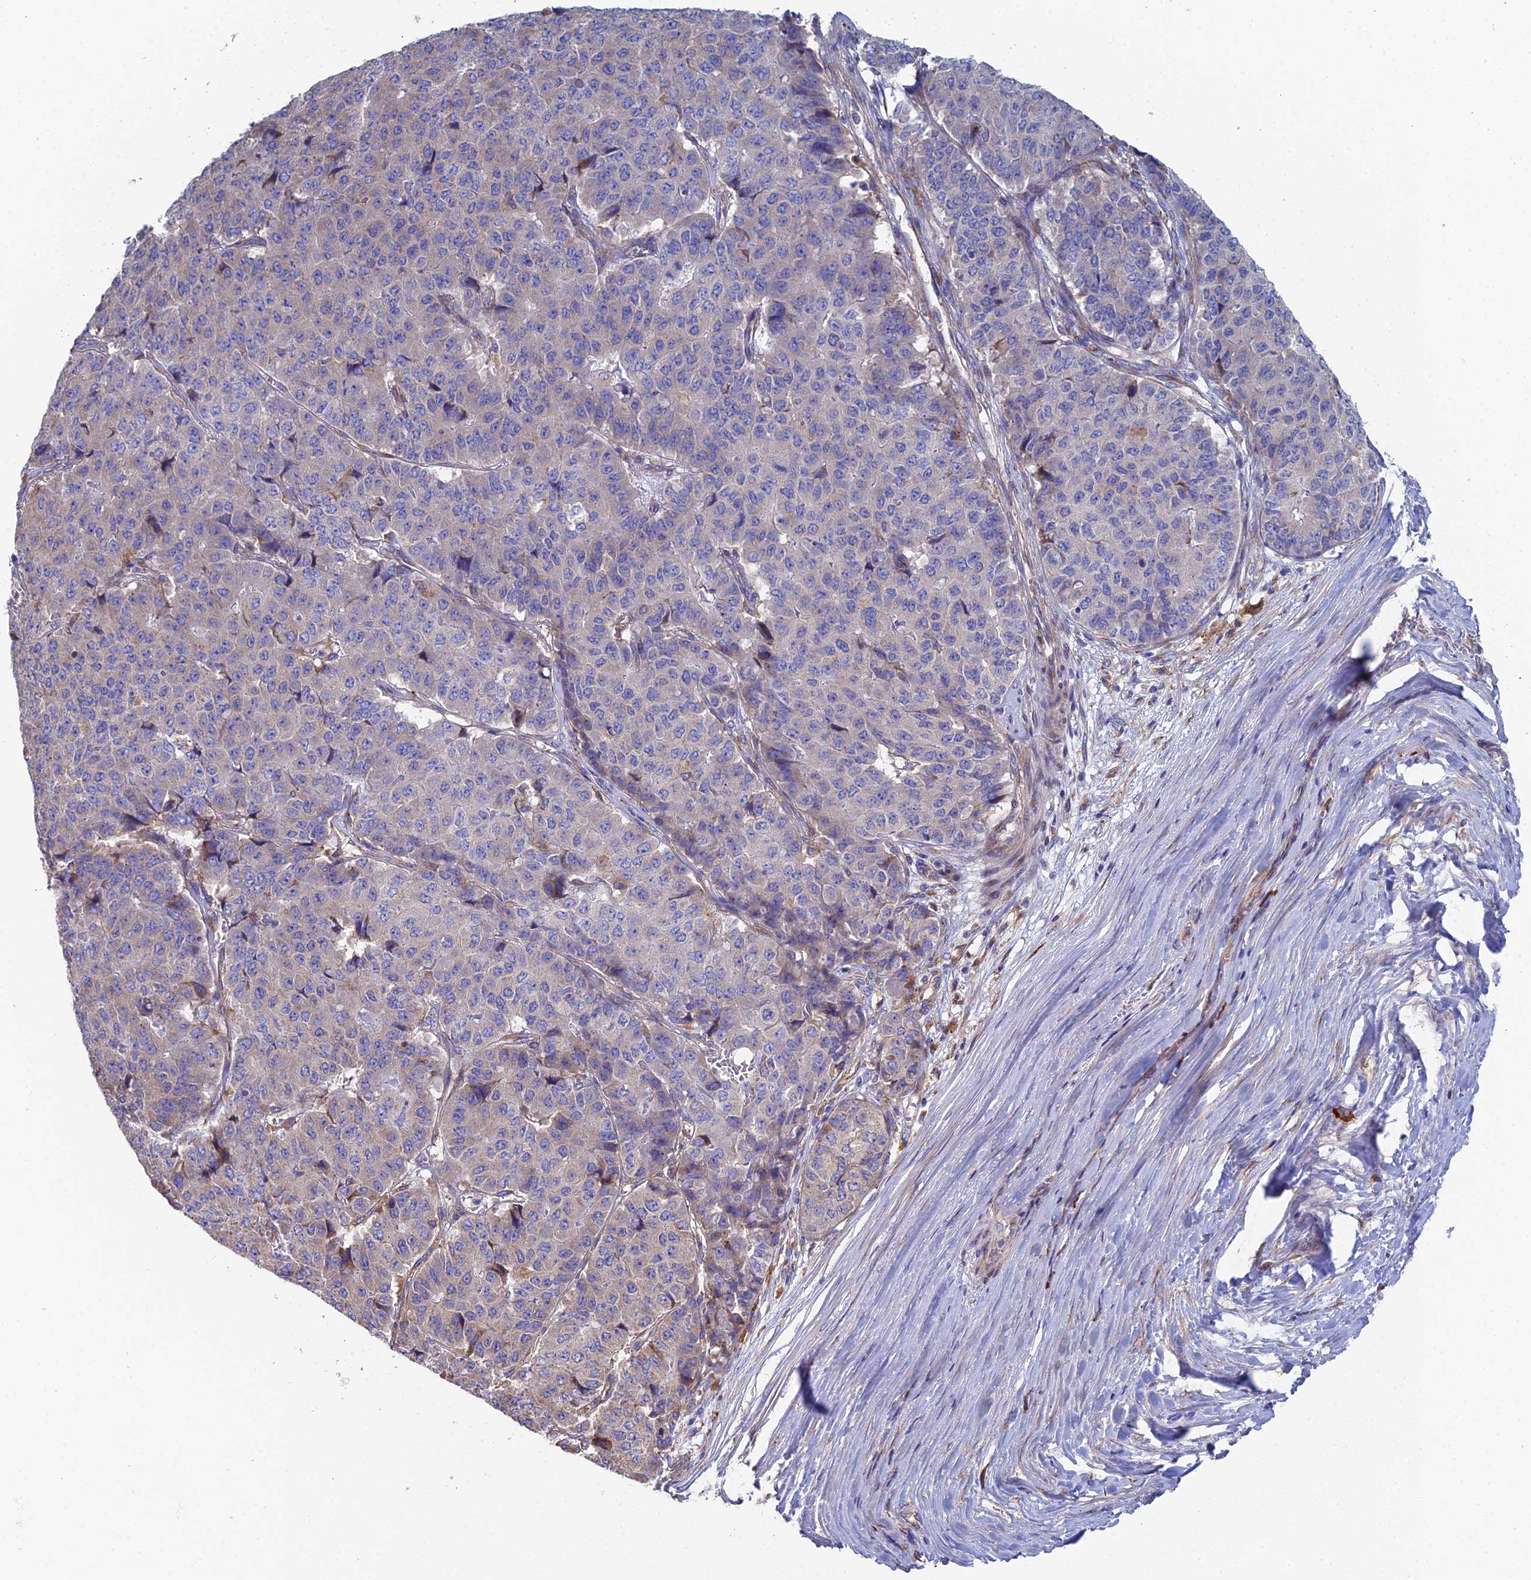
{"staining": {"intensity": "negative", "quantity": "none", "location": "none"}, "tissue": "pancreatic cancer", "cell_type": "Tumor cells", "image_type": "cancer", "snomed": [{"axis": "morphology", "description": "Adenocarcinoma, NOS"}, {"axis": "topography", "description": "Pancreas"}], "caption": "Immunohistochemistry of human pancreatic adenocarcinoma shows no staining in tumor cells. (Brightfield microscopy of DAB immunohistochemistry (IHC) at high magnification).", "gene": "CLCN3", "patient": {"sex": "male", "age": 50}}